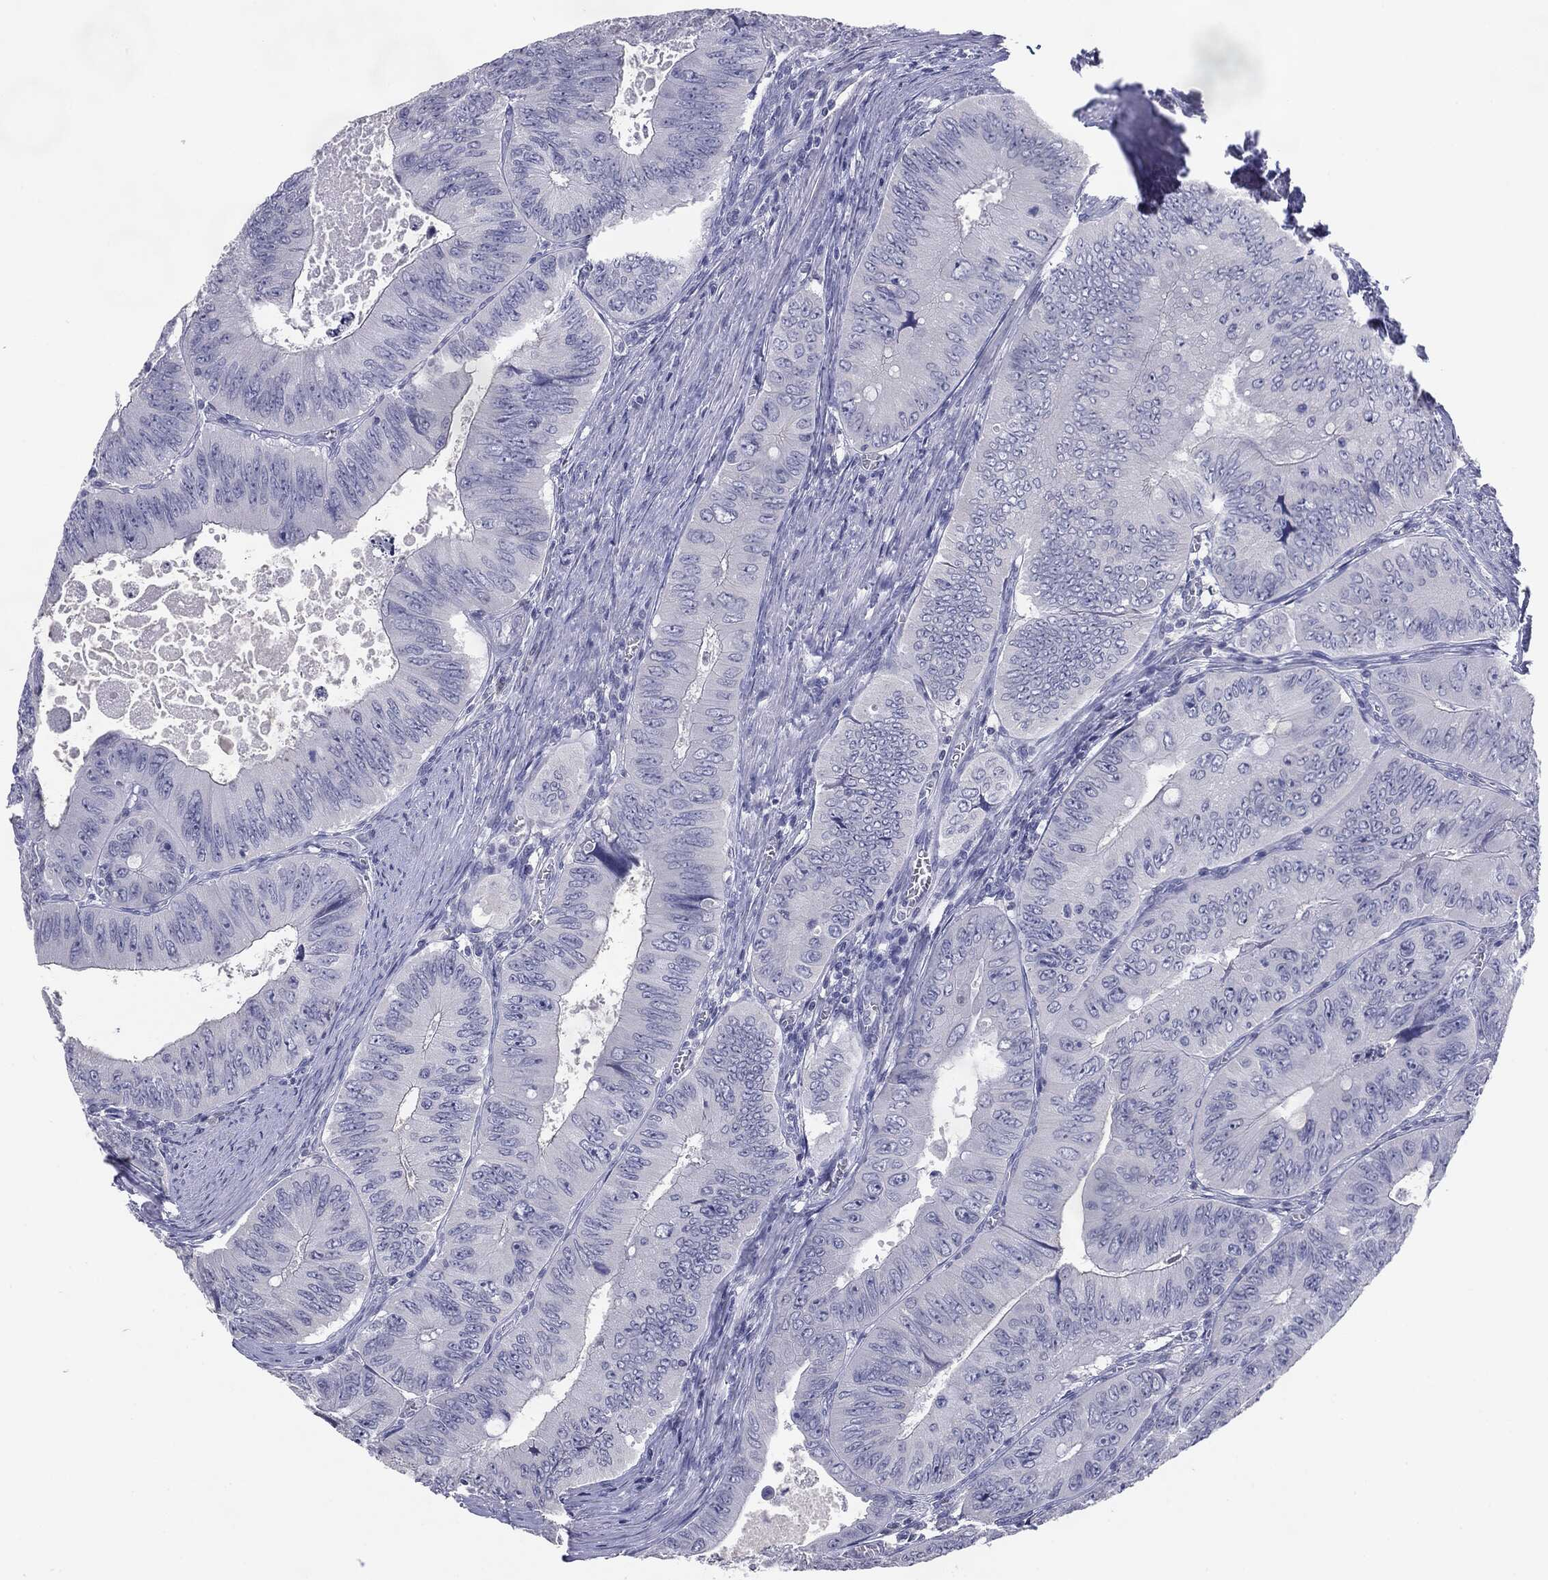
{"staining": {"intensity": "negative", "quantity": "none", "location": "none"}, "tissue": "colorectal cancer", "cell_type": "Tumor cells", "image_type": "cancer", "snomed": [{"axis": "morphology", "description": "Adenocarcinoma, NOS"}, {"axis": "topography", "description": "Colon"}], "caption": "A histopathology image of human colorectal cancer is negative for staining in tumor cells.", "gene": "SERPINB4", "patient": {"sex": "female", "age": 84}}